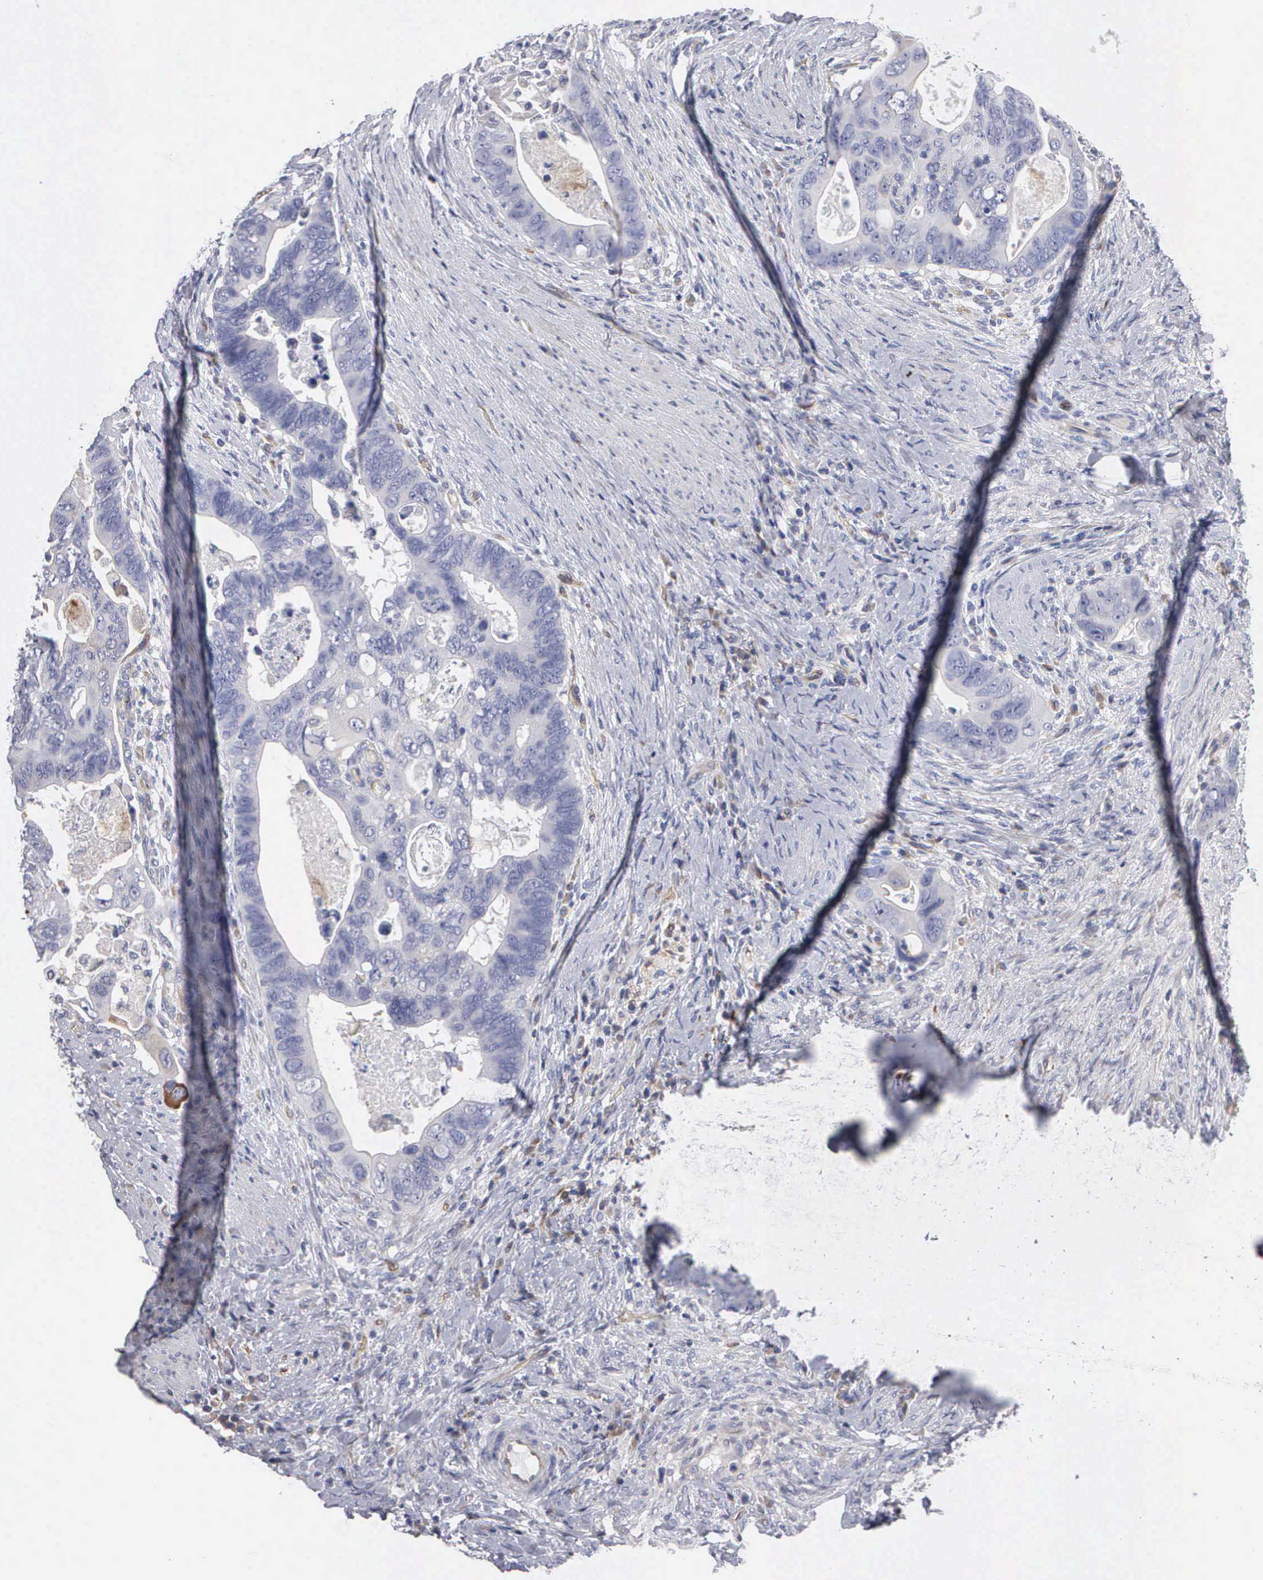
{"staining": {"intensity": "negative", "quantity": "none", "location": "none"}, "tissue": "colorectal cancer", "cell_type": "Tumor cells", "image_type": "cancer", "snomed": [{"axis": "morphology", "description": "Adenocarcinoma, NOS"}, {"axis": "topography", "description": "Rectum"}], "caption": "Immunohistochemistry of adenocarcinoma (colorectal) exhibits no staining in tumor cells. Brightfield microscopy of IHC stained with DAB (3,3'-diaminobenzidine) (brown) and hematoxylin (blue), captured at high magnification.", "gene": "RDX", "patient": {"sex": "male", "age": 53}}